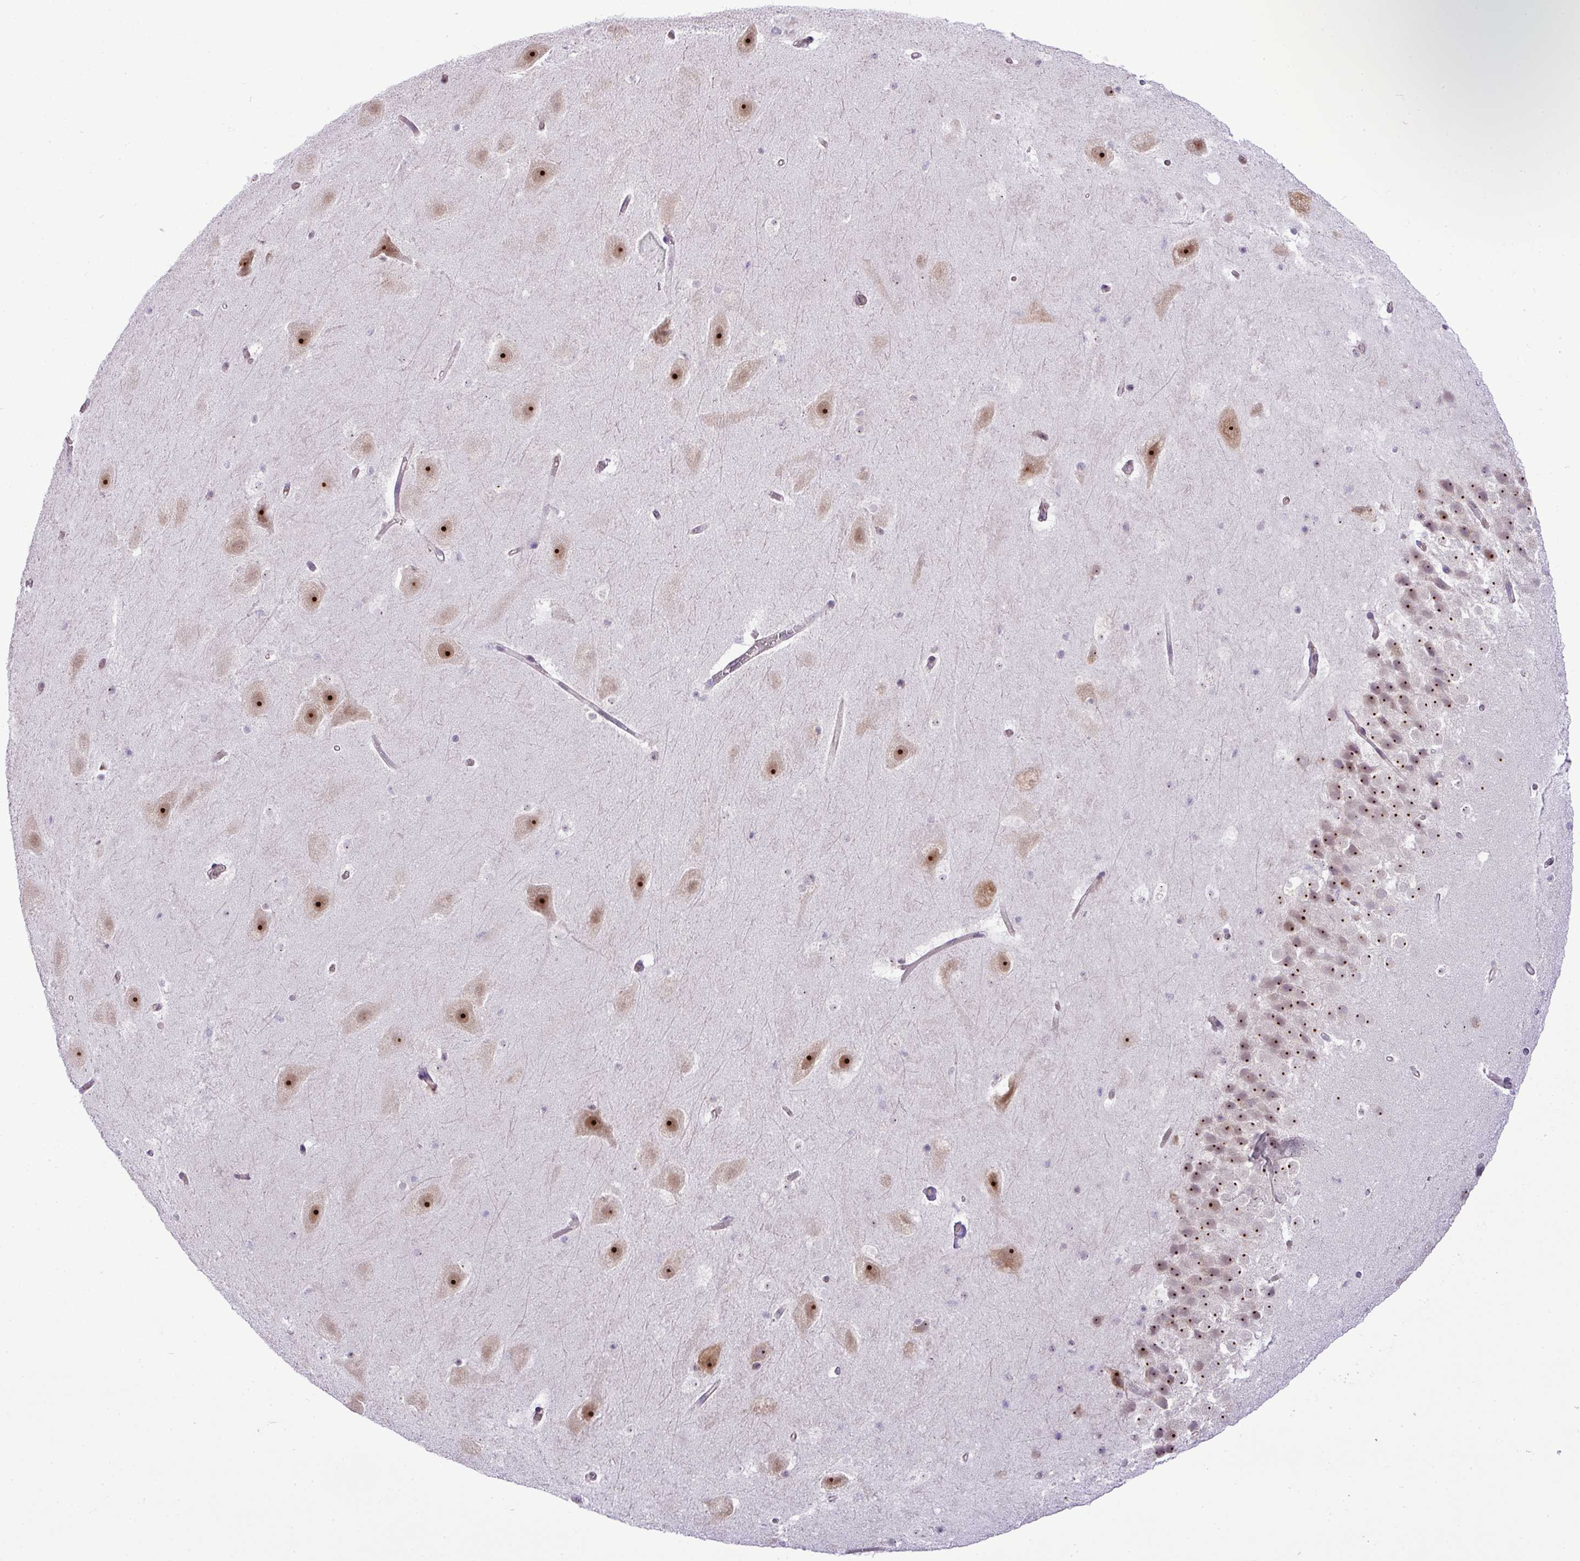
{"staining": {"intensity": "weak", "quantity": "<25%", "location": "nuclear"}, "tissue": "hippocampus", "cell_type": "Glial cells", "image_type": "normal", "snomed": [{"axis": "morphology", "description": "Normal tissue, NOS"}, {"axis": "topography", "description": "Hippocampus"}], "caption": "This is a image of IHC staining of normal hippocampus, which shows no expression in glial cells.", "gene": "MAK16", "patient": {"sex": "male", "age": 37}}